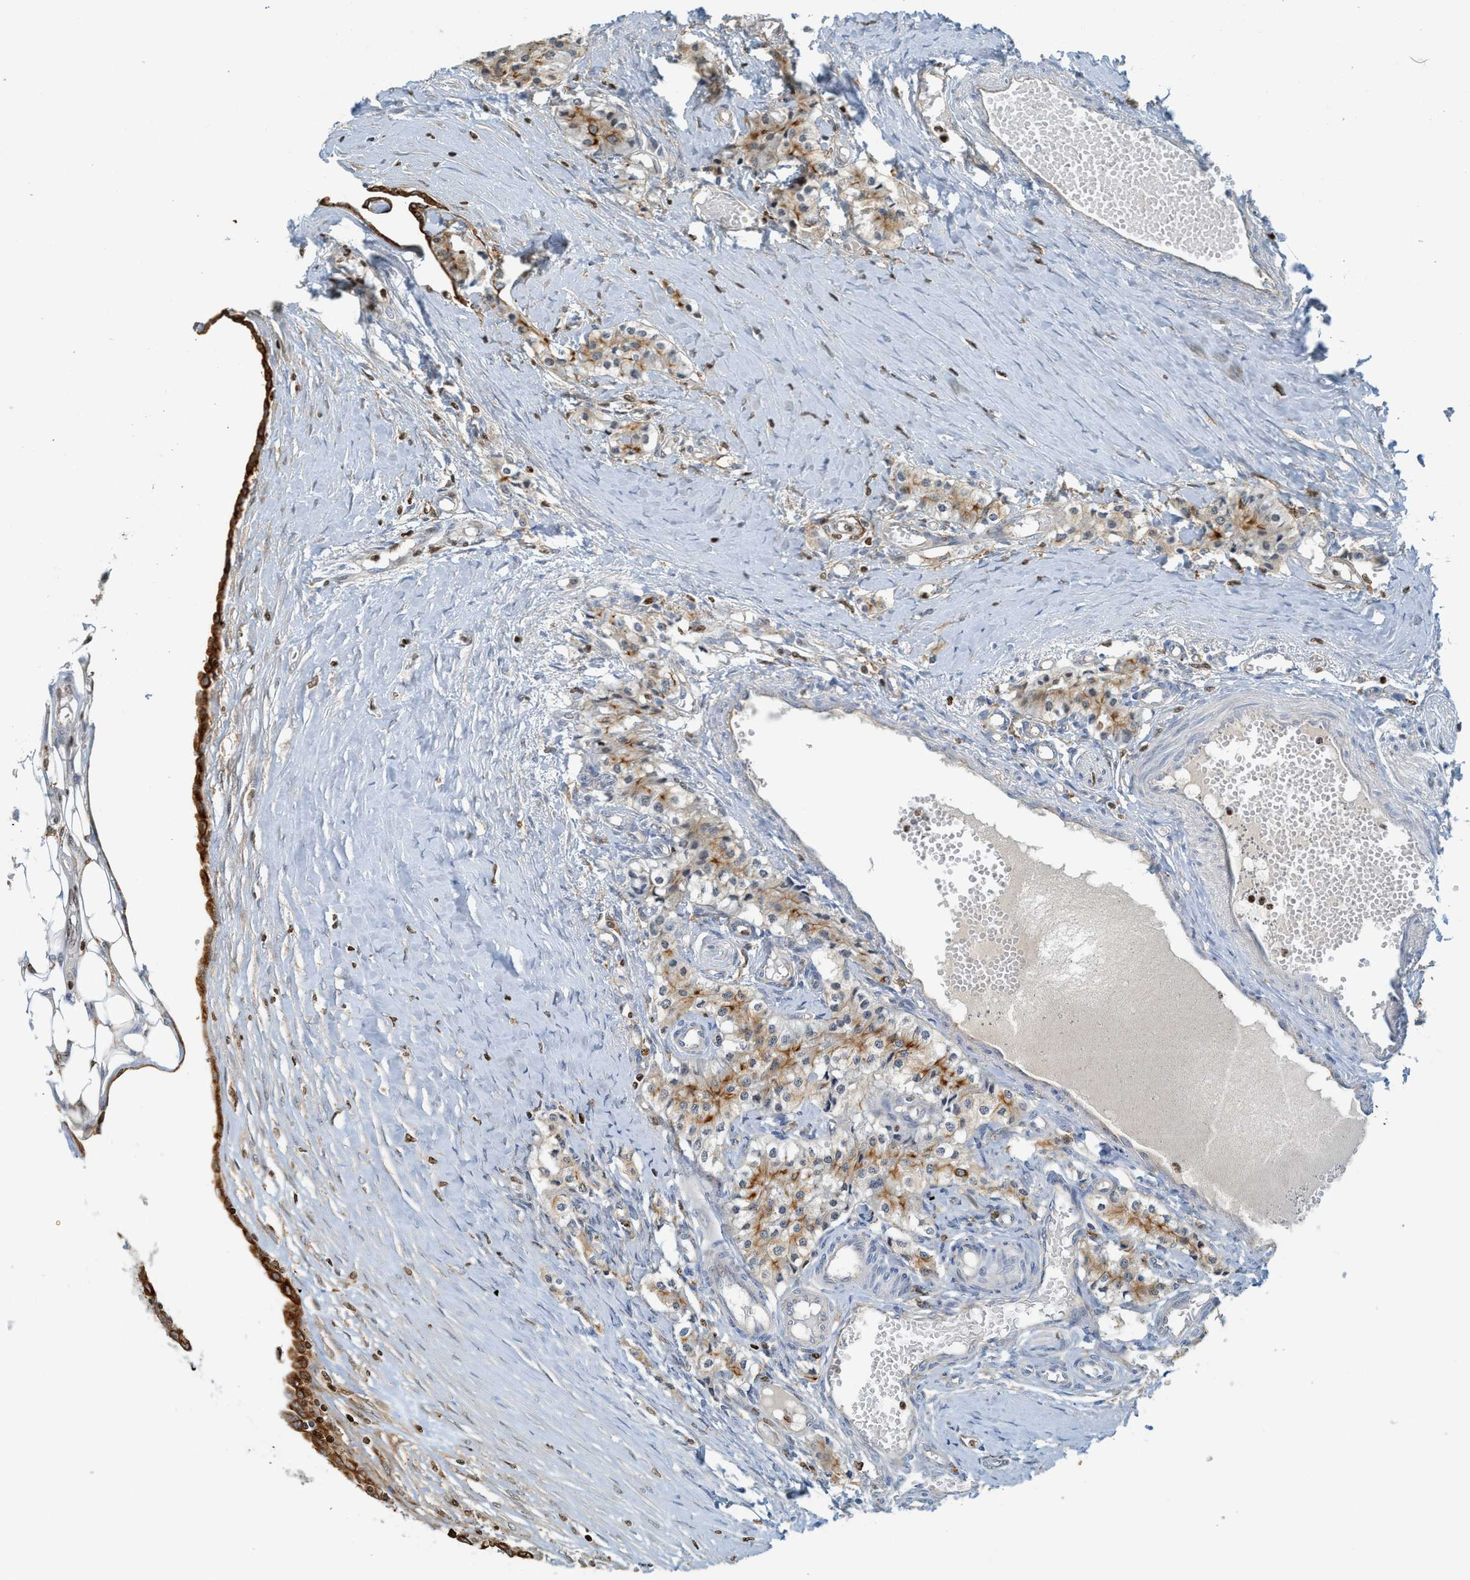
{"staining": {"intensity": "moderate", "quantity": ">75%", "location": "cytoplasmic/membranous"}, "tissue": "carcinoid", "cell_type": "Tumor cells", "image_type": "cancer", "snomed": [{"axis": "morphology", "description": "Carcinoid, malignant, NOS"}, {"axis": "topography", "description": "Colon"}], "caption": "An IHC histopathology image of tumor tissue is shown. Protein staining in brown highlights moderate cytoplasmic/membranous positivity in malignant carcinoid within tumor cells.", "gene": "SH3D19", "patient": {"sex": "female", "age": 52}}